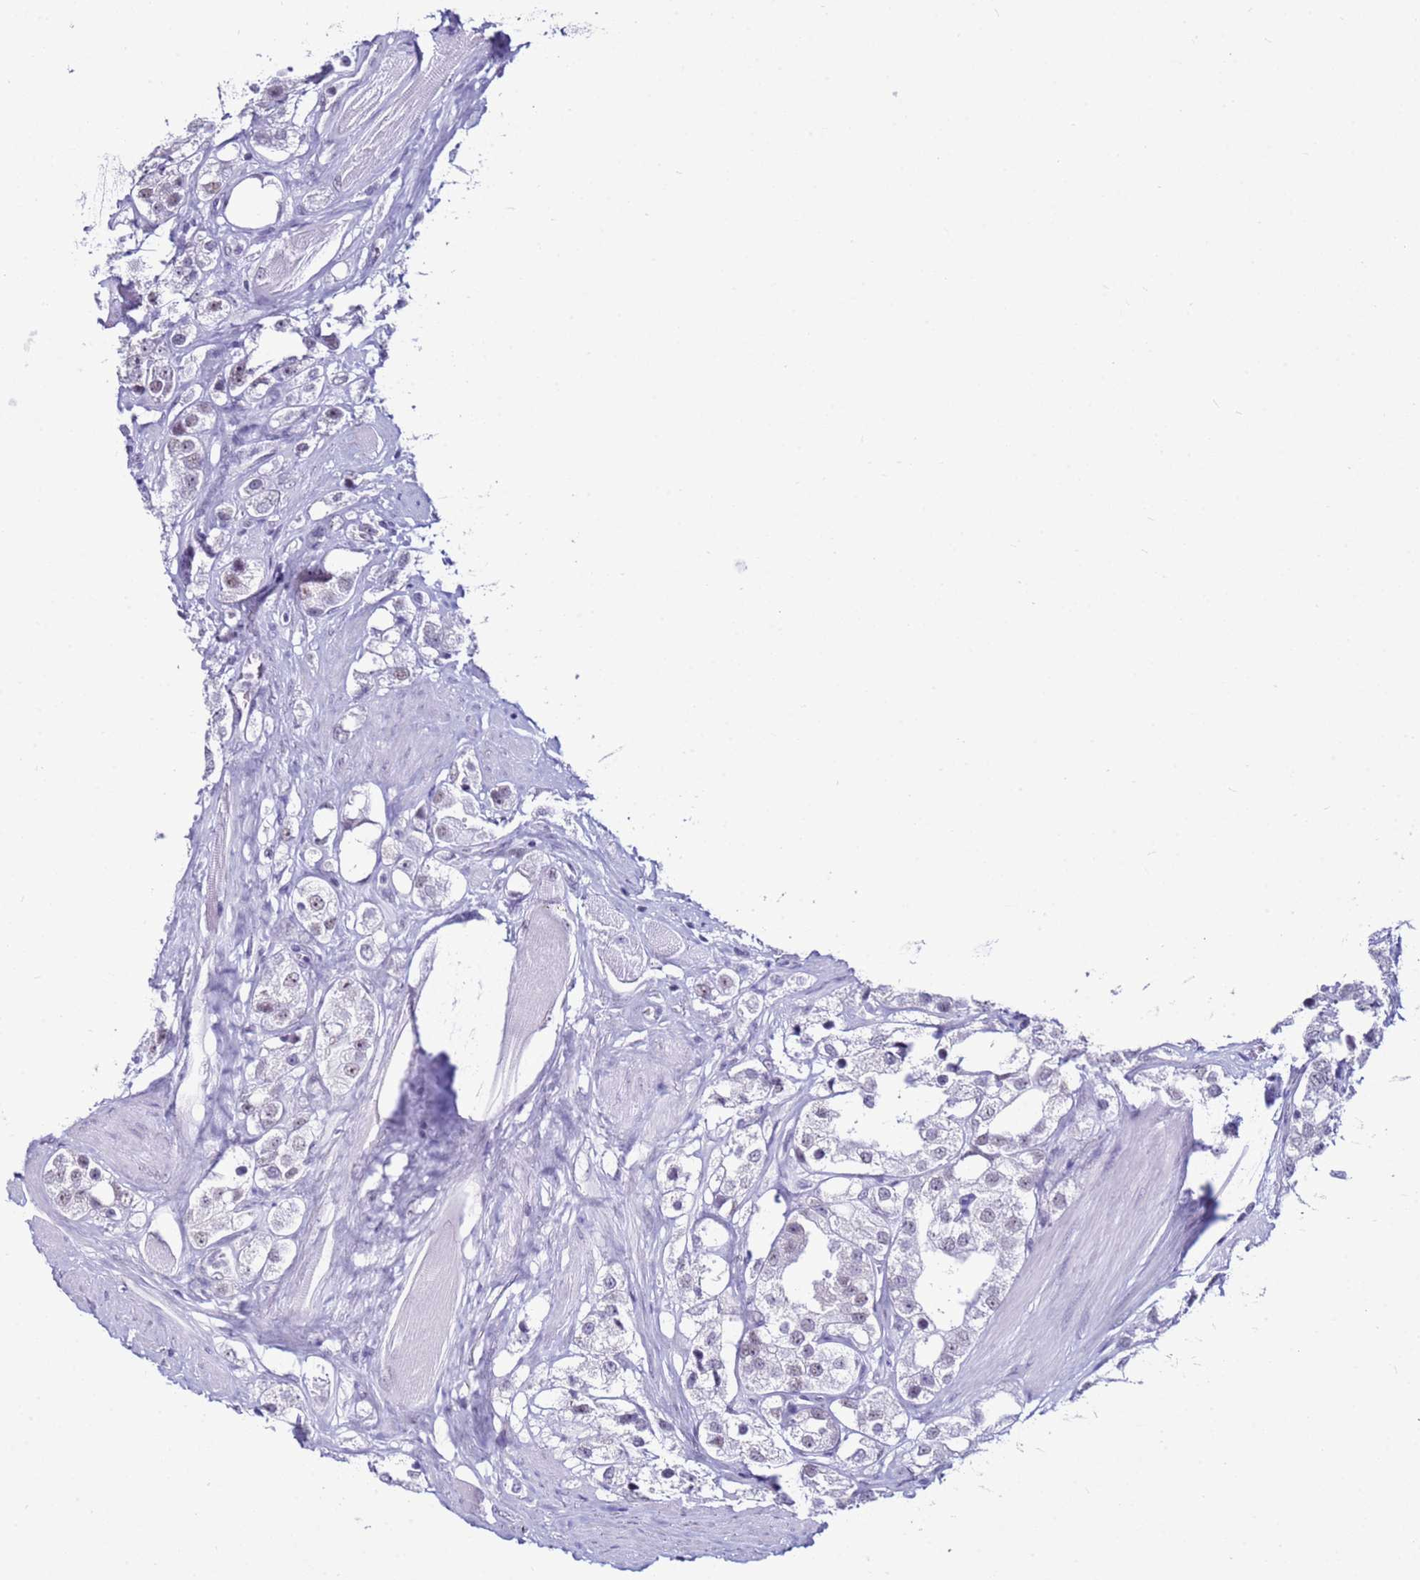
{"staining": {"intensity": "weak", "quantity": "25%-75%", "location": "nuclear"}, "tissue": "prostate cancer", "cell_type": "Tumor cells", "image_type": "cancer", "snomed": [{"axis": "morphology", "description": "Adenocarcinoma, NOS"}, {"axis": "topography", "description": "Prostate"}], "caption": "Protein staining reveals weak nuclear expression in approximately 25%-75% of tumor cells in prostate cancer (adenocarcinoma).", "gene": "DHX15", "patient": {"sex": "male", "age": 79}}